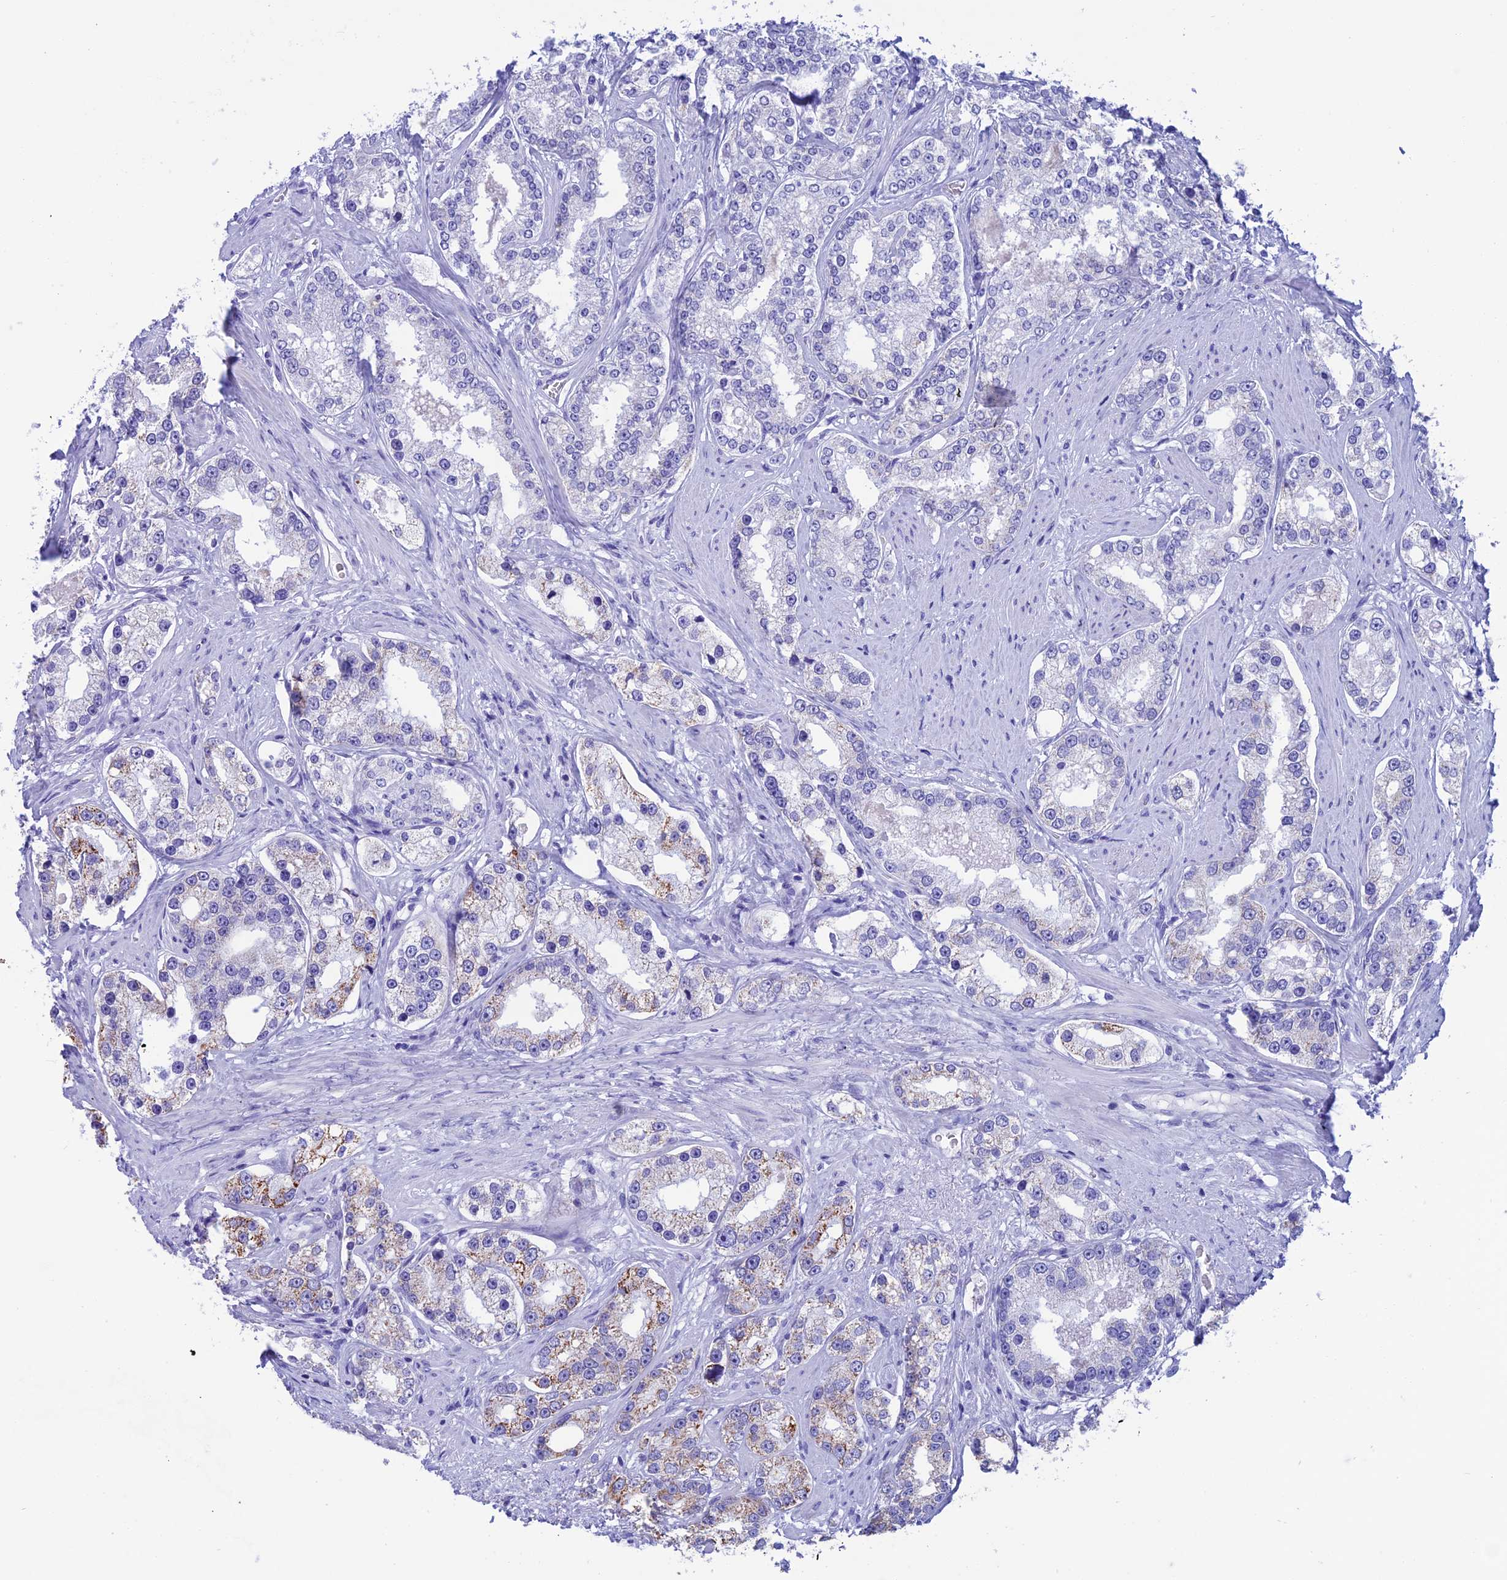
{"staining": {"intensity": "moderate", "quantity": "<25%", "location": "cytoplasmic/membranous"}, "tissue": "prostate cancer", "cell_type": "Tumor cells", "image_type": "cancer", "snomed": [{"axis": "morphology", "description": "Normal tissue, NOS"}, {"axis": "morphology", "description": "Adenocarcinoma, High grade"}, {"axis": "topography", "description": "Prostate"}], "caption": "Protein analysis of prostate high-grade adenocarcinoma tissue demonstrates moderate cytoplasmic/membranous staining in approximately <25% of tumor cells. Nuclei are stained in blue.", "gene": "NXPE4", "patient": {"sex": "male", "age": 83}}